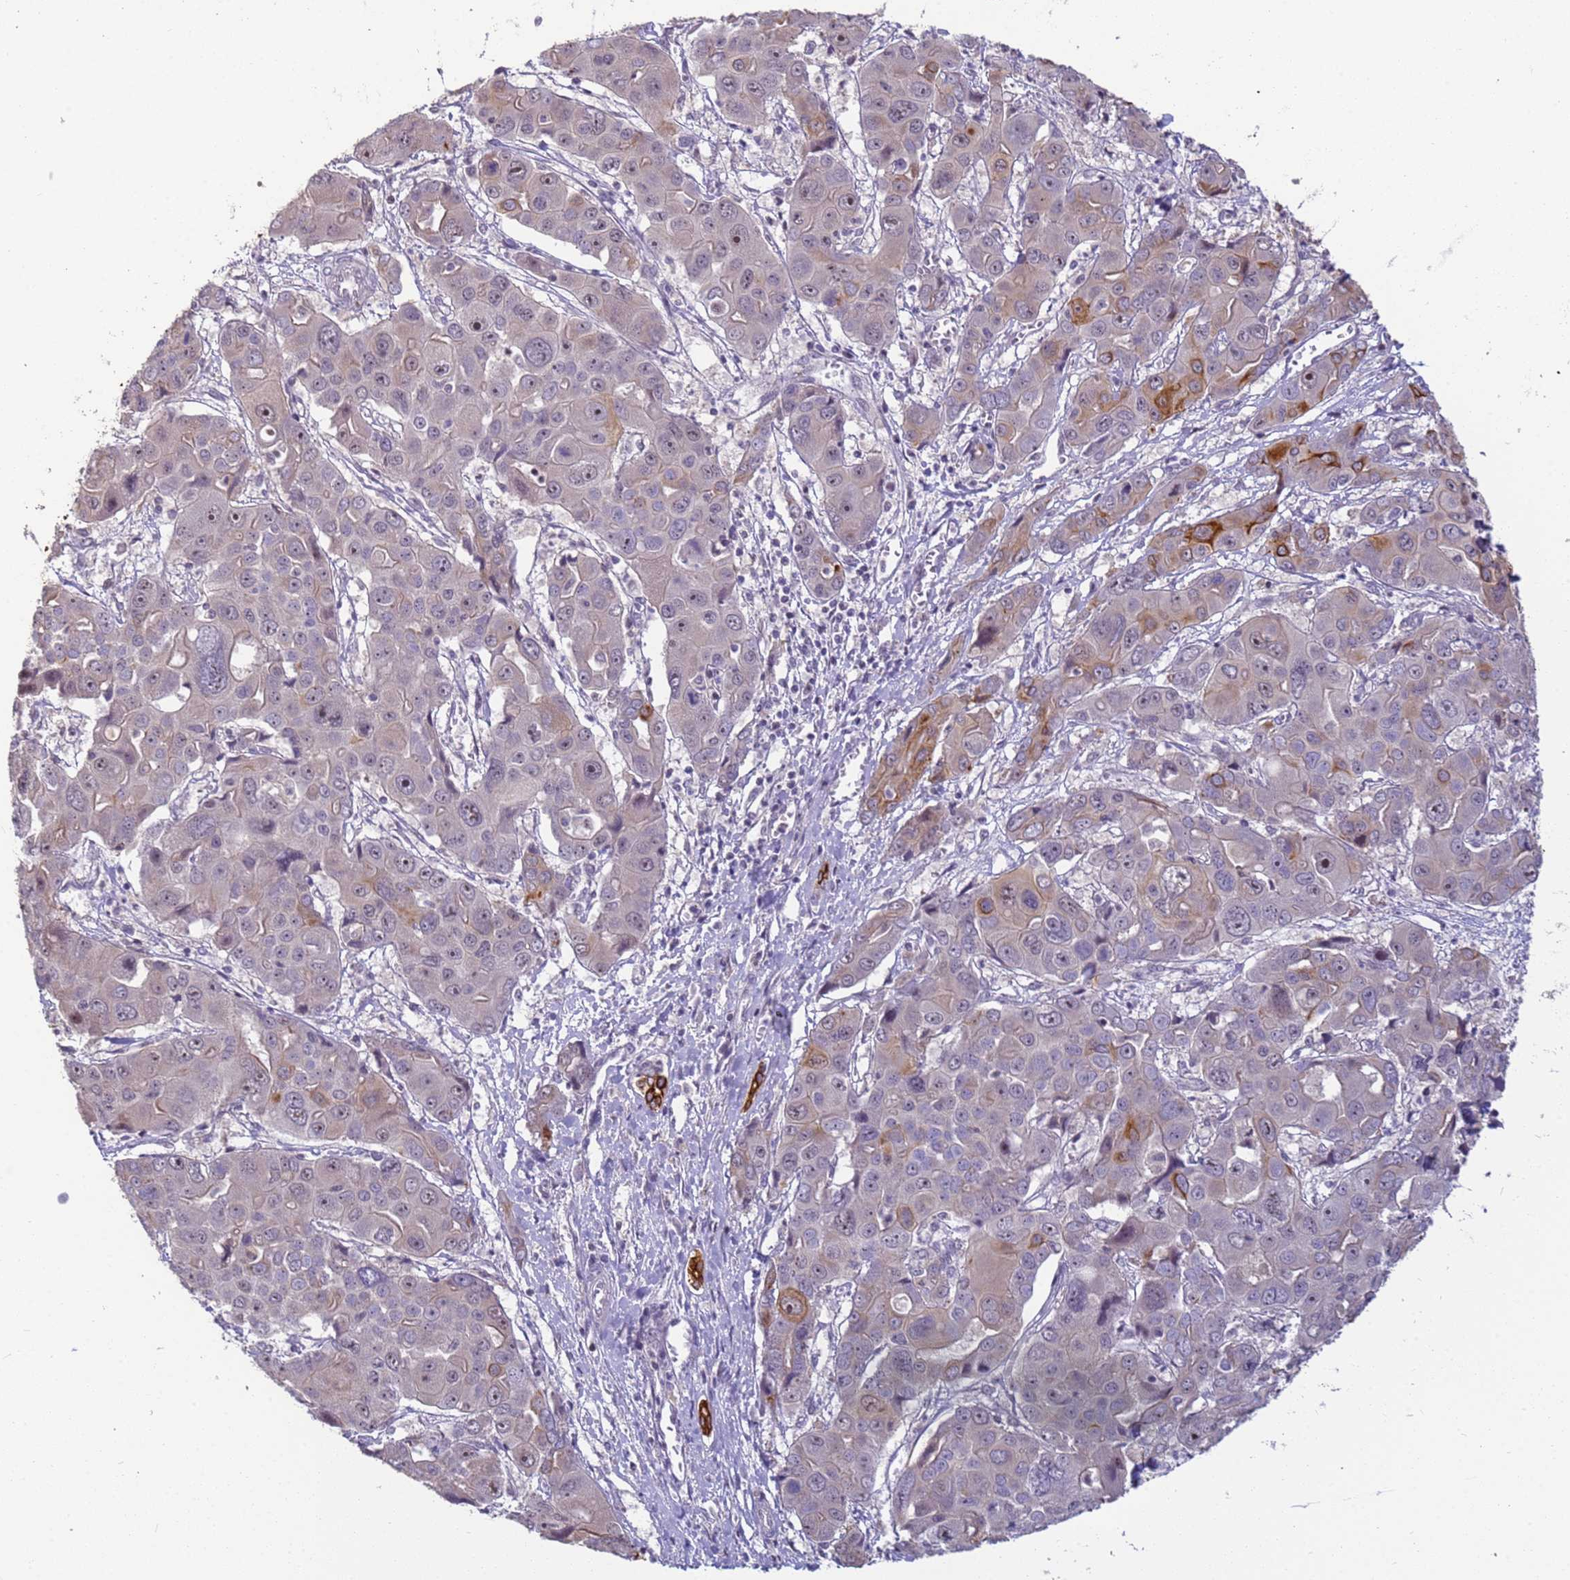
{"staining": {"intensity": "moderate", "quantity": "<25%", "location": "cytoplasmic/membranous"}, "tissue": "liver cancer", "cell_type": "Tumor cells", "image_type": "cancer", "snomed": [{"axis": "morphology", "description": "Cholangiocarcinoma"}, {"axis": "topography", "description": "Liver"}], "caption": "IHC (DAB) staining of human liver cancer (cholangiocarcinoma) shows moderate cytoplasmic/membranous protein staining in approximately <25% of tumor cells. The protein is stained brown, and the nuclei are stained in blue (DAB IHC with brightfield microscopy, high magnification).", "gene": "VWA3A", "patient": {"sex": "male", "age": 67}}